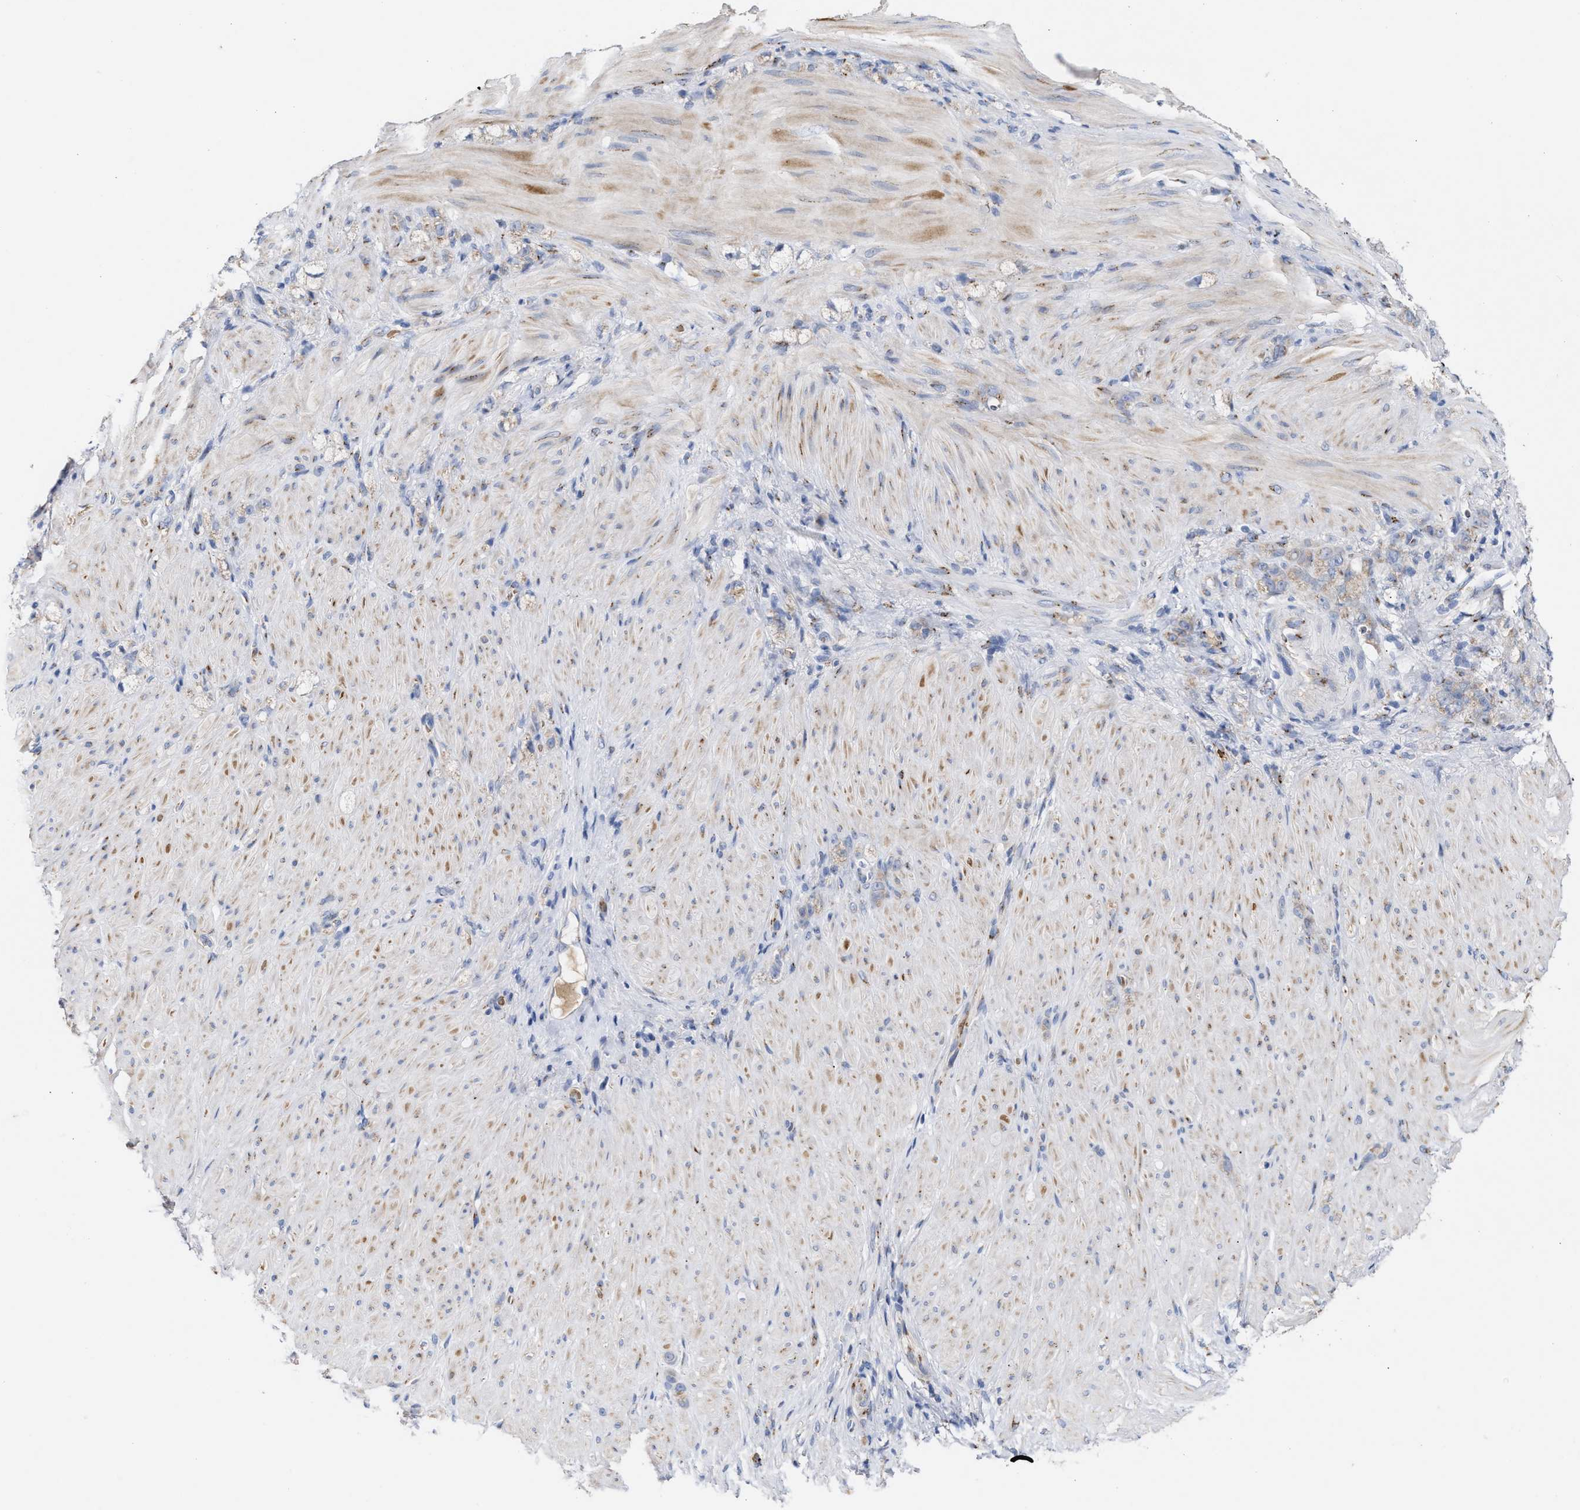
{"staining": {"intensity": "moderate", "quantity": ">75%", "location": "cytoplasmic/membranous"}, "tissue": "stomach cancer", "cell_type": "Tumor cells", "image_type": "cancer", "snomed": [{"axis": "morphology", "description": "Normal tissue, NOS"}, {"axis": "morphology", "description": "Adenocarcinoma, NOS"}, {"axis": "topography", "description": "Stomach"}], "caption": "Protein staining of stomach cancer (adenocarcinoma) tissue demonstrates moderate cytoplasmic/membranous positivity in about >75% of tumor cells.", "gene": "CCL2", "patient": {"sex": "male", "age": 82}}